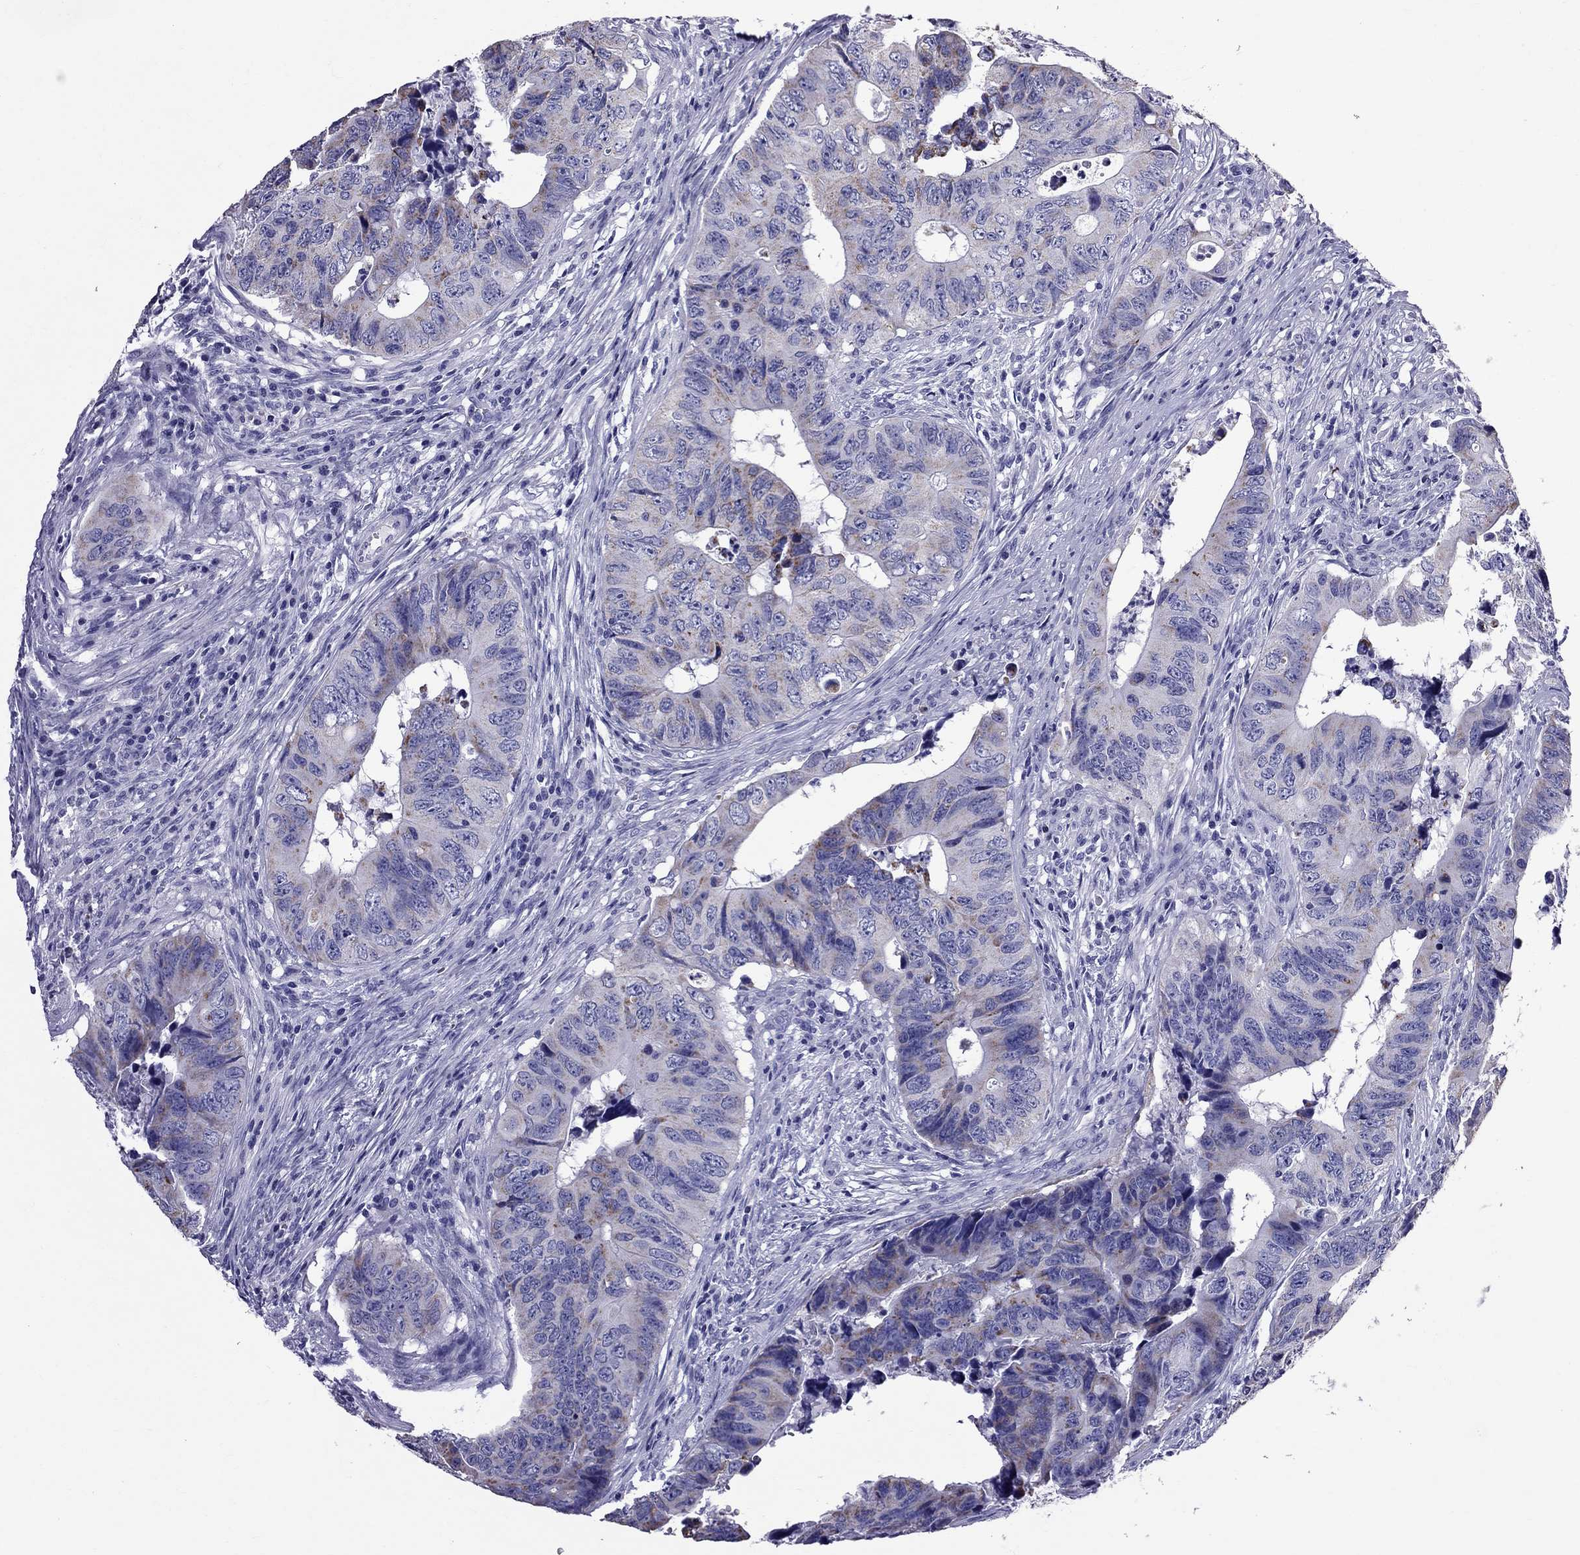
{"staining": {"intensity": "moderate", "quantity": "<25%", "location": "cytoplasmic/membranous"}, "tissue": "colorectal cancer", "cell_type": "Tumor cells", "image_type": "cancer", "snomed": [{"axis": "morphology", "description": "Adenocarcinoma, NOS"}, {"axis": "topography", "description": "Colon"}], "caption": "Moderate cytoplasmic/membranous protein expression is identified in about <25% of tumor cells in adenocarcinoma (colorectal).", "gene": "TTLL13", "patient": {"sex": "female", "age": 82}}